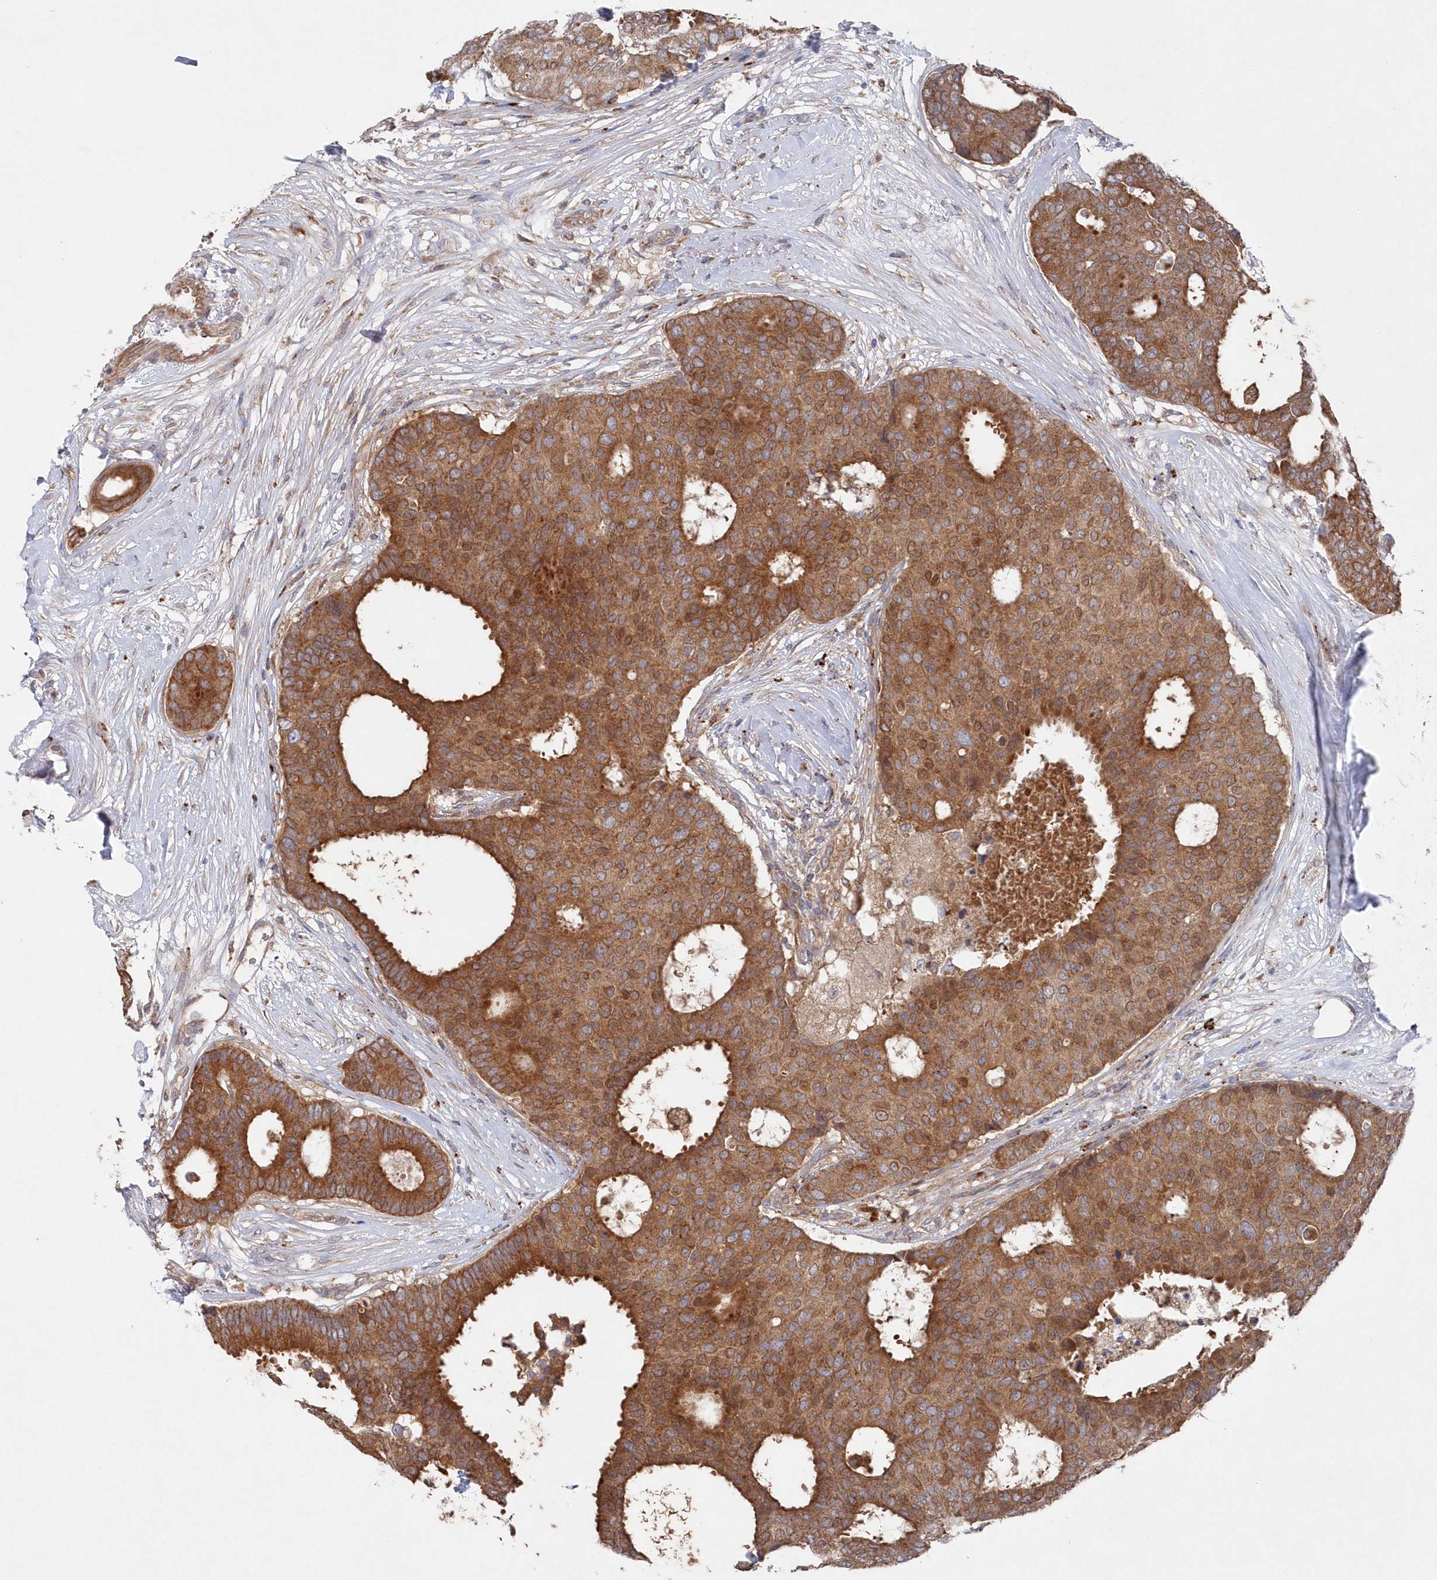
{"staining": {"intensity": "moderate", "quantity": ">75%", "location": "cytoplasmic/membranous"}, "tissue": "breast cancer", "cell_type": "Tumor cells", "image_type": "cancer", "snomed": [{"axis": "morphology", "description": "Duct carcinoma"}, {"axis": "topography", "description": "Breast"}], "caption": "Immunohistochemical staining of intraductal carcinoma (breast) shows moderate cytoplasmic/membranous protein staining in about >75% of tumor cells.", "gene": "ASNSD1", "patient": {"sex": "female", "age": 75}}